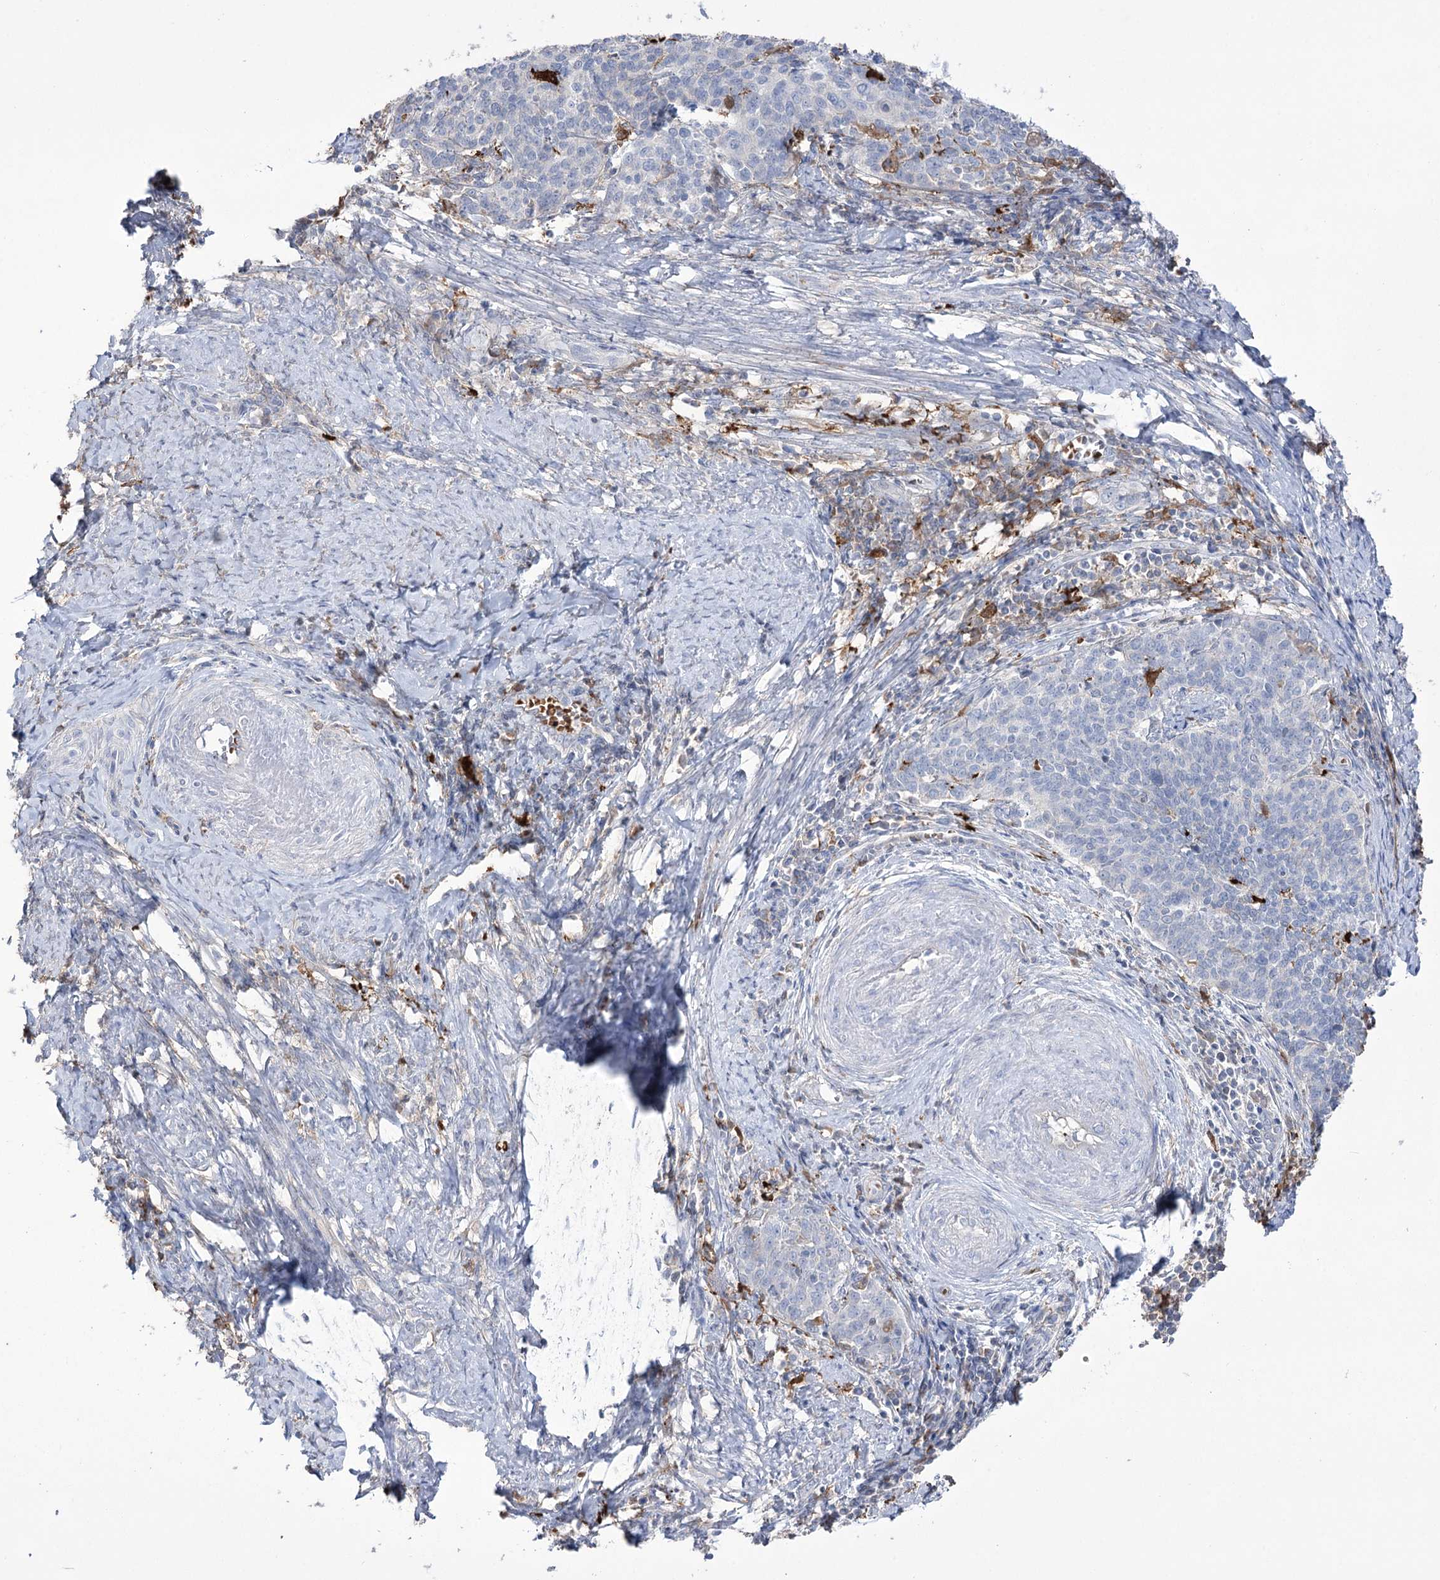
{"staining": {"intensity": "negative", "quantity": "none", "location": "none"}, "tissue": "cervical cancer", "cell_type": "Tumor cells", "image_type": "cancer", "snomed": [{"axis": "morphology", "description": "Squamous cell carcinoma, NOS"}, {"axis": "topography", "description": "Cervix"}], "caption": "Micrograph shows no significant protein expression in tumor cells of cervical cancer.", "gene": "ZNF622", "patient": {"sex": "female", "age": 39}}